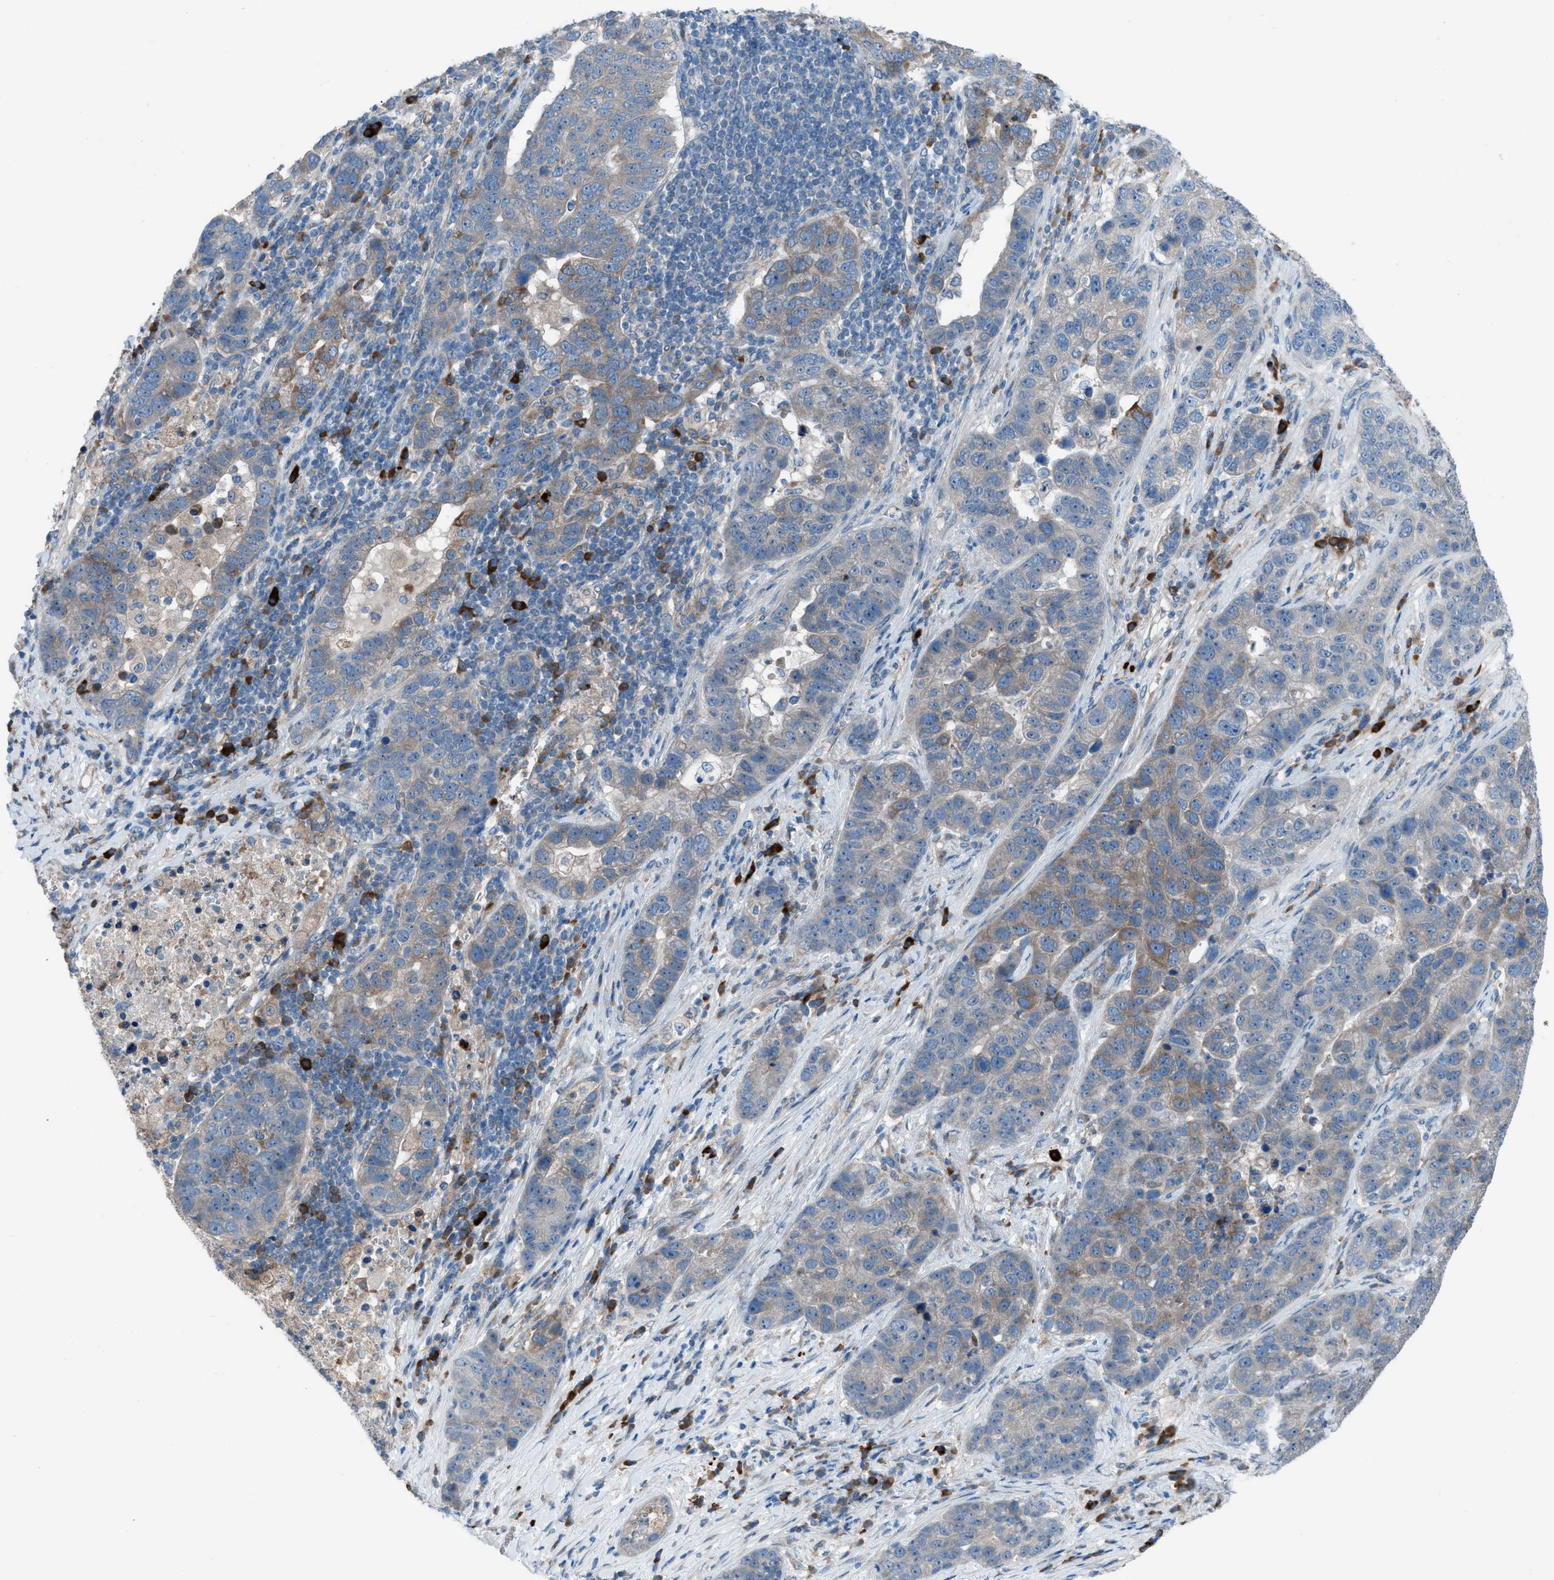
{"staining": {"intensity": "moderate", "quantity": "<25%", "location": "cytoplasmic/membranous"}, "tissue": "pancreatic cancer", "cell_type": "Tumor cells", "image_type": "cancer", "snomed": [{"axis": "morphology", "description": "Adenocarcinoma, NOS"}, {"axis": "topography", "description": "Pancreas"}], "caption": "Immunohistochemical staining of human pancreatic cancer (adenocarcinoma) demonstrates low levels of moderate cytoplasmic/membranous staining in approximately <25% of tumor cells.", "gene": "HEG1", "patient": {"sex": "female", "age": 61}}